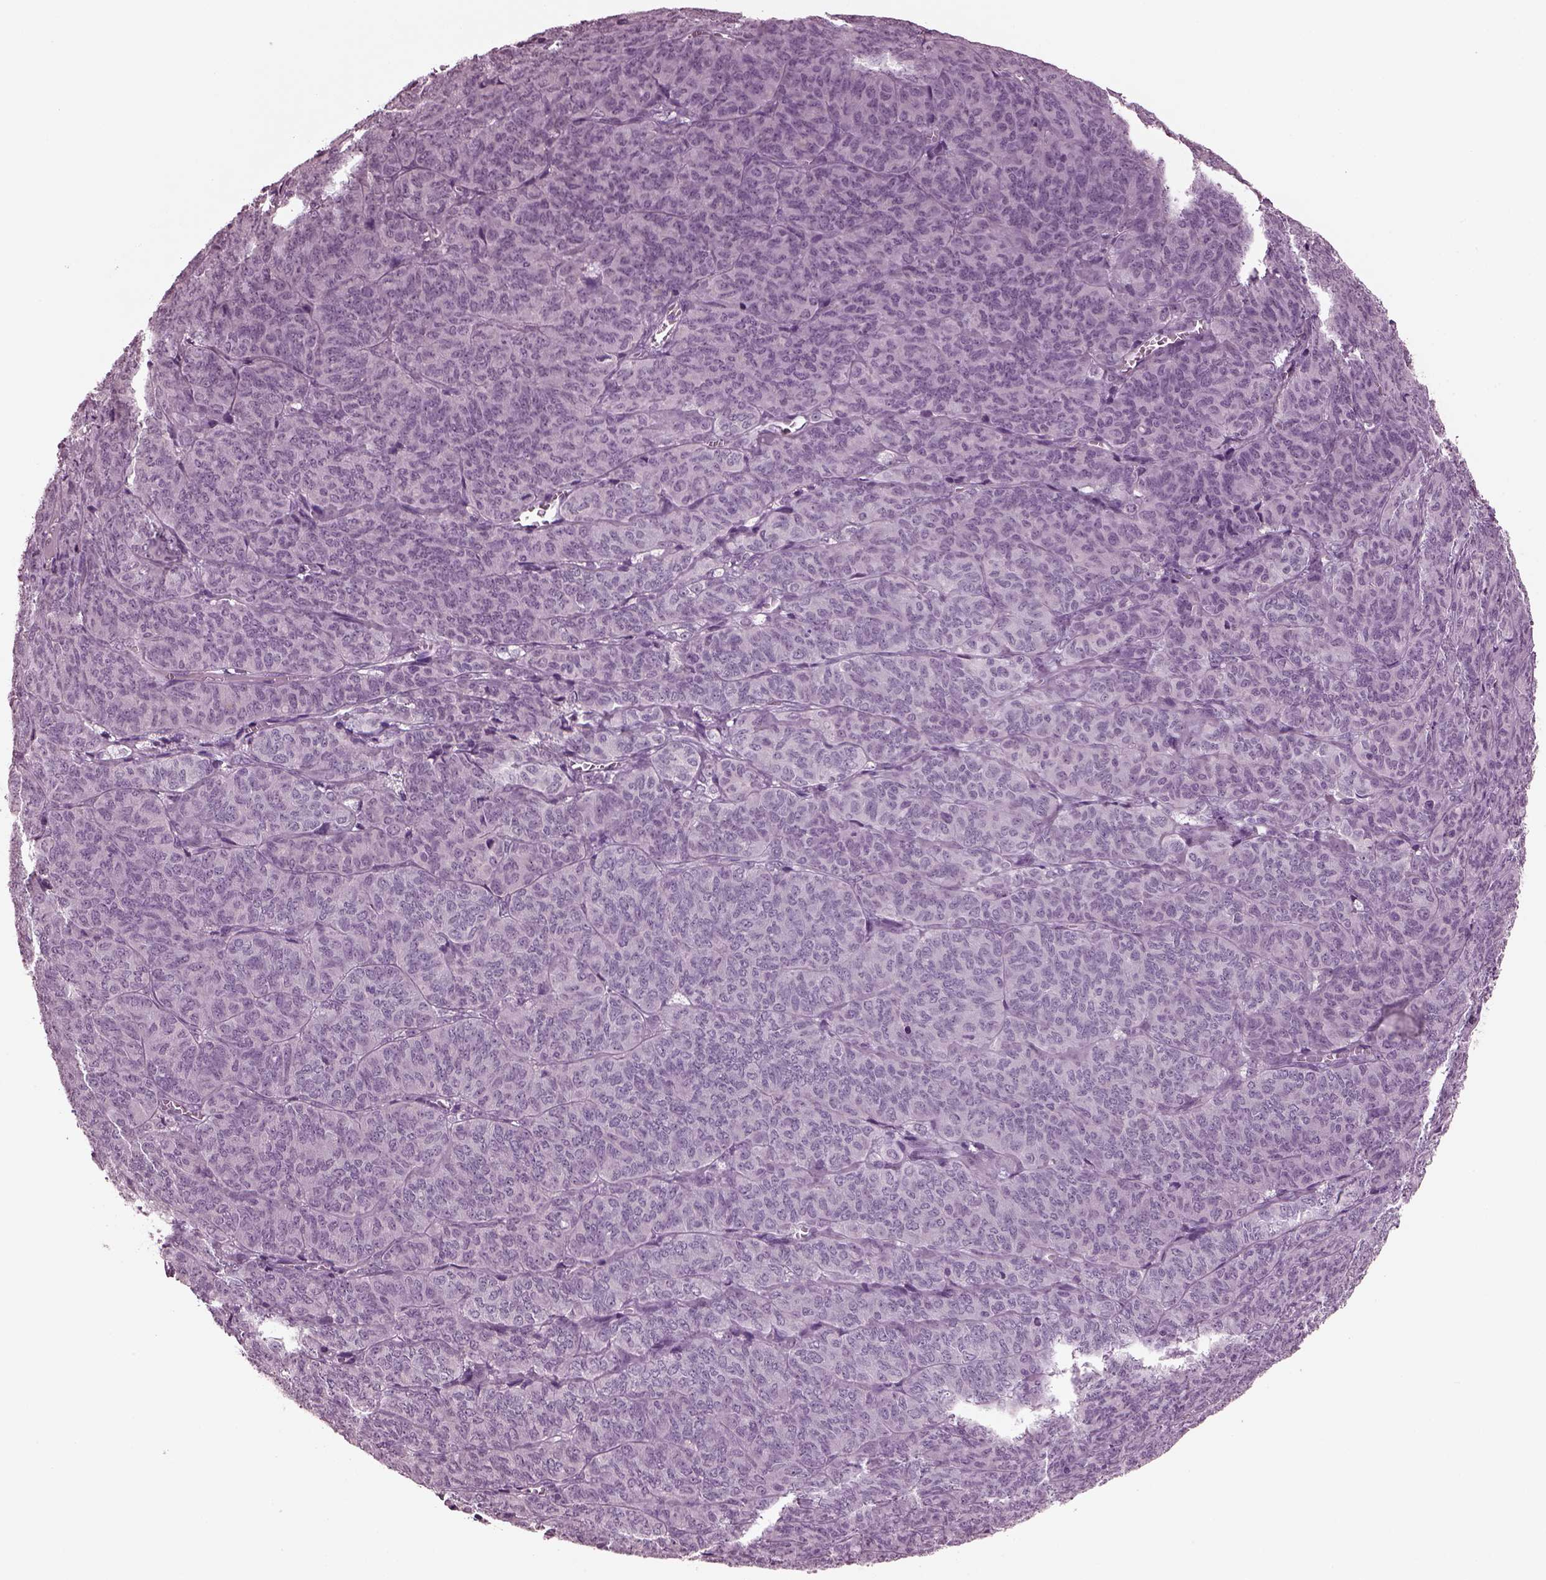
{"staining": {"intensity": "negative", "quantity": "none", "location": "none"}, "tissue": "ovarian cancer", "cell_type": "Tumor cells", "image_type": "cancer", "snomed": [{"axis": "morphology", "description": "Carcinoma, endometroid"}, {"axis": "topography", "description": "Ovary"}], "caption": "High power microscopy micrograph of an immunohistochemistry histopathology image of ovarian cancer (endometroid carcinoma), revealing no significant staining in tumor cells. The staining was performed using DAB to visualize the protein expression in brown, while the nuclei were stained in blue with hematoxylin (Magnification: 20x).", "gene": "MIB2", "patient": {"sex": "female", "age": 80}}